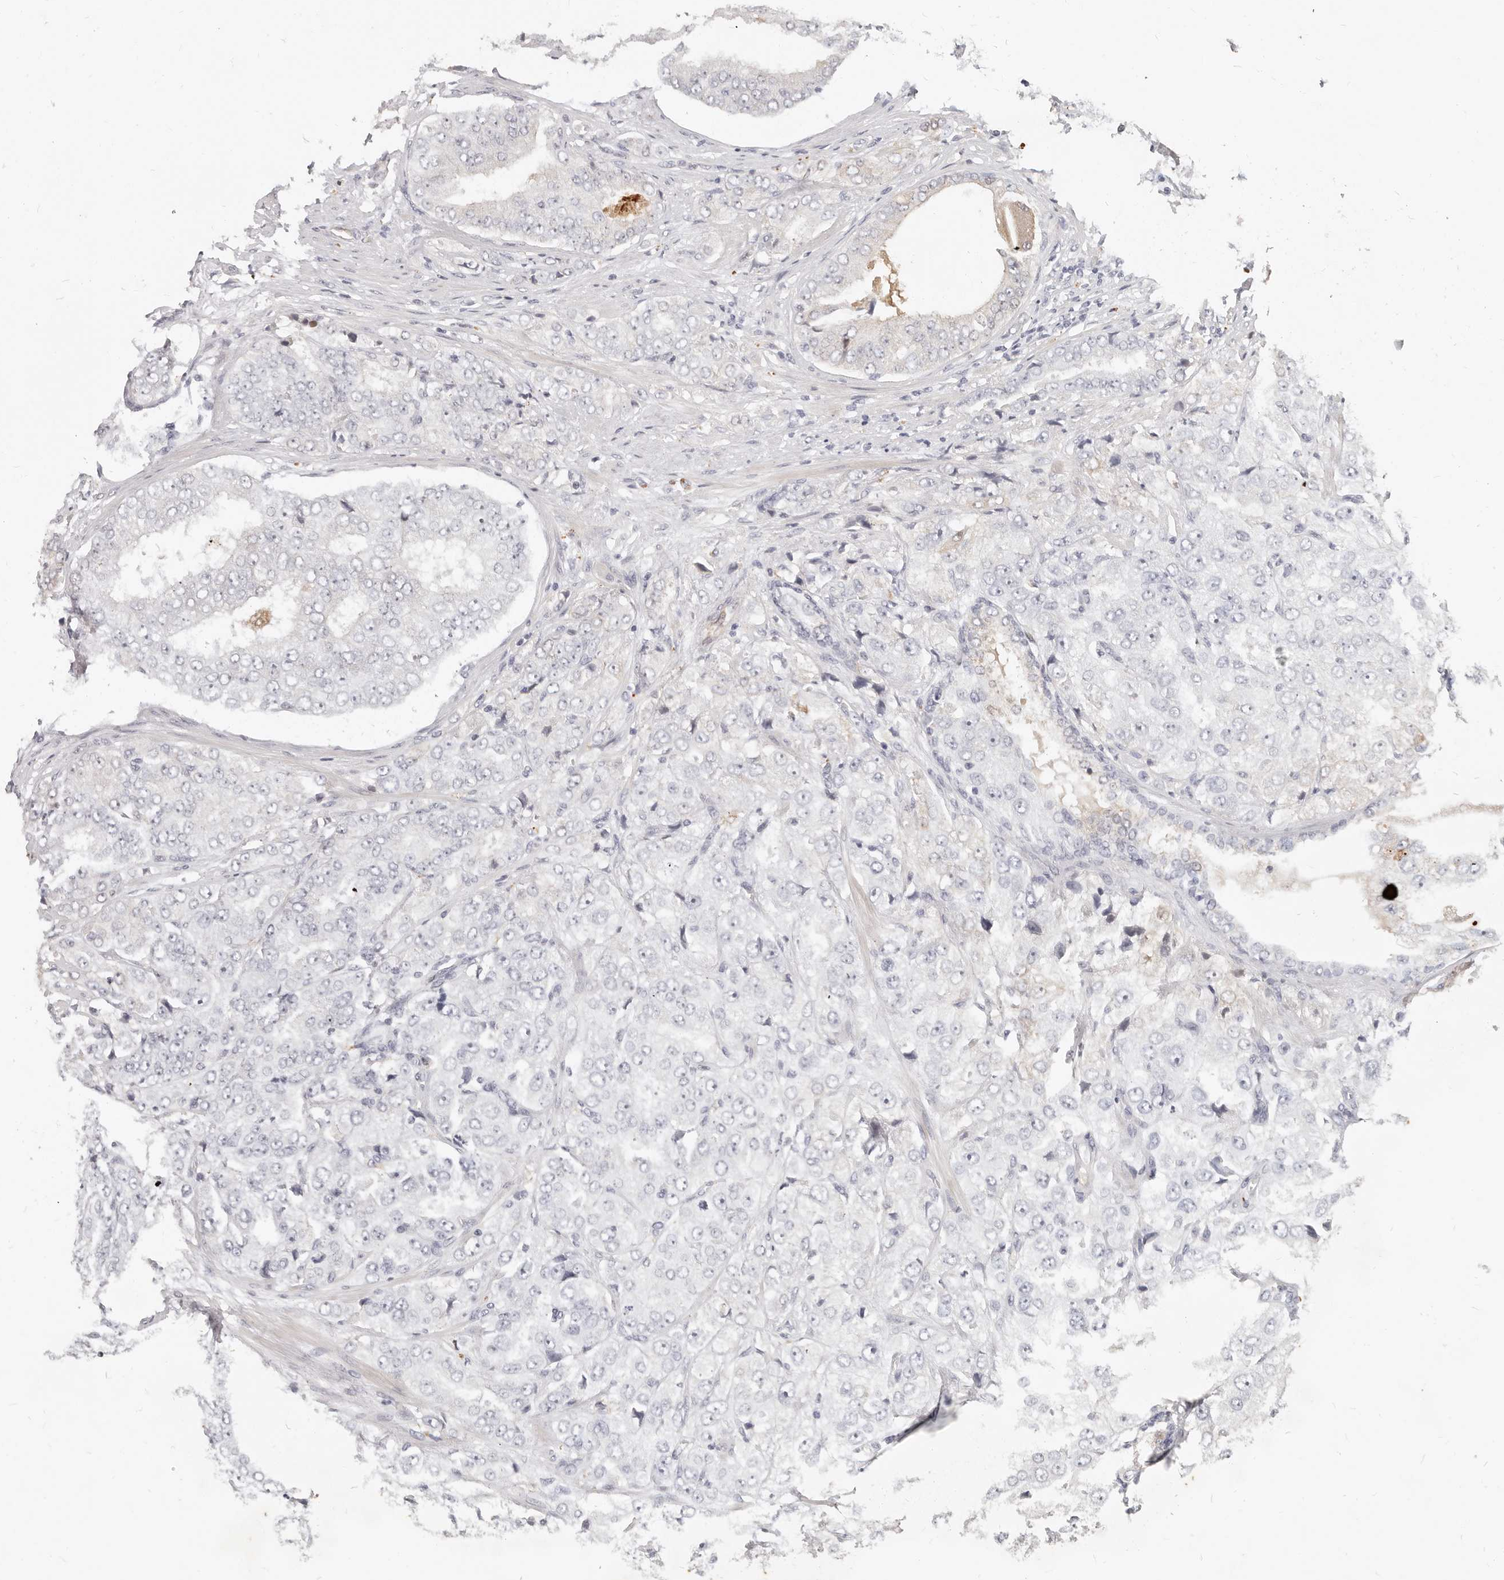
{"staining": {"intensity": "negative", "quantity": "none", "location": "none"}, "tissue": "prostate cancer", "cell_type": "Tumor cells", "image_type": "cancer", "snomed": [{"axis": "morphology", "description": "Adenocarcinoma, High grade"}, {"axis": "topography", "description": "Prostate"}], "caption": "There is no significant expression in tumor cells of prostate cancer (high-grade adenocarcinoma). Nuclei are stained in blue.", "gene": "ZRANB1", "patient": {"sex": "male", "age": 58}}